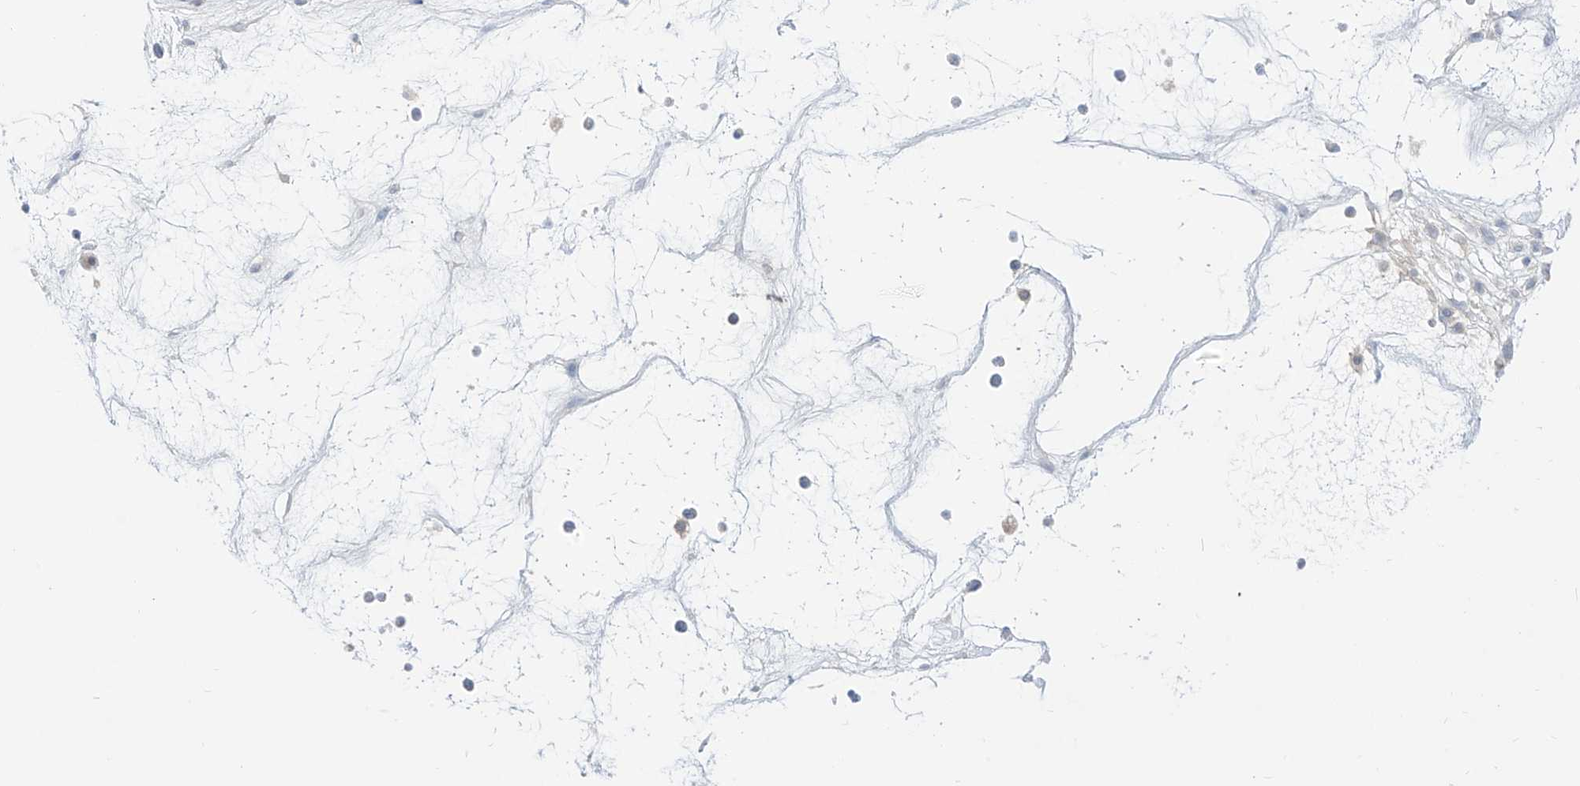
{"staining": {"intensity": "negative", "quantity": "none", "location": "none"}, "tissue": "nasopharynx", "cell_type": "Respiratory epithelial cells", "image_type": "normal", "snomed": [{"axis": "morphology", "description": "Normal tissue, NOS"}, {"axis": "morphology", "description": "Inflammation, NOS"}, {"axis": "morphology", "description": "Malignant melanoma, Metastatic site"}, {"axis": "topography", "description": "Nasopharynx"}], "caption": "Immunohistochemical staining of unremarkable human nasopharynx demonstrates no significant positivity in respiratory epithelial cells.", "gene": "ARHGEF40", "patient": {"sex": "male", "age": 70}}